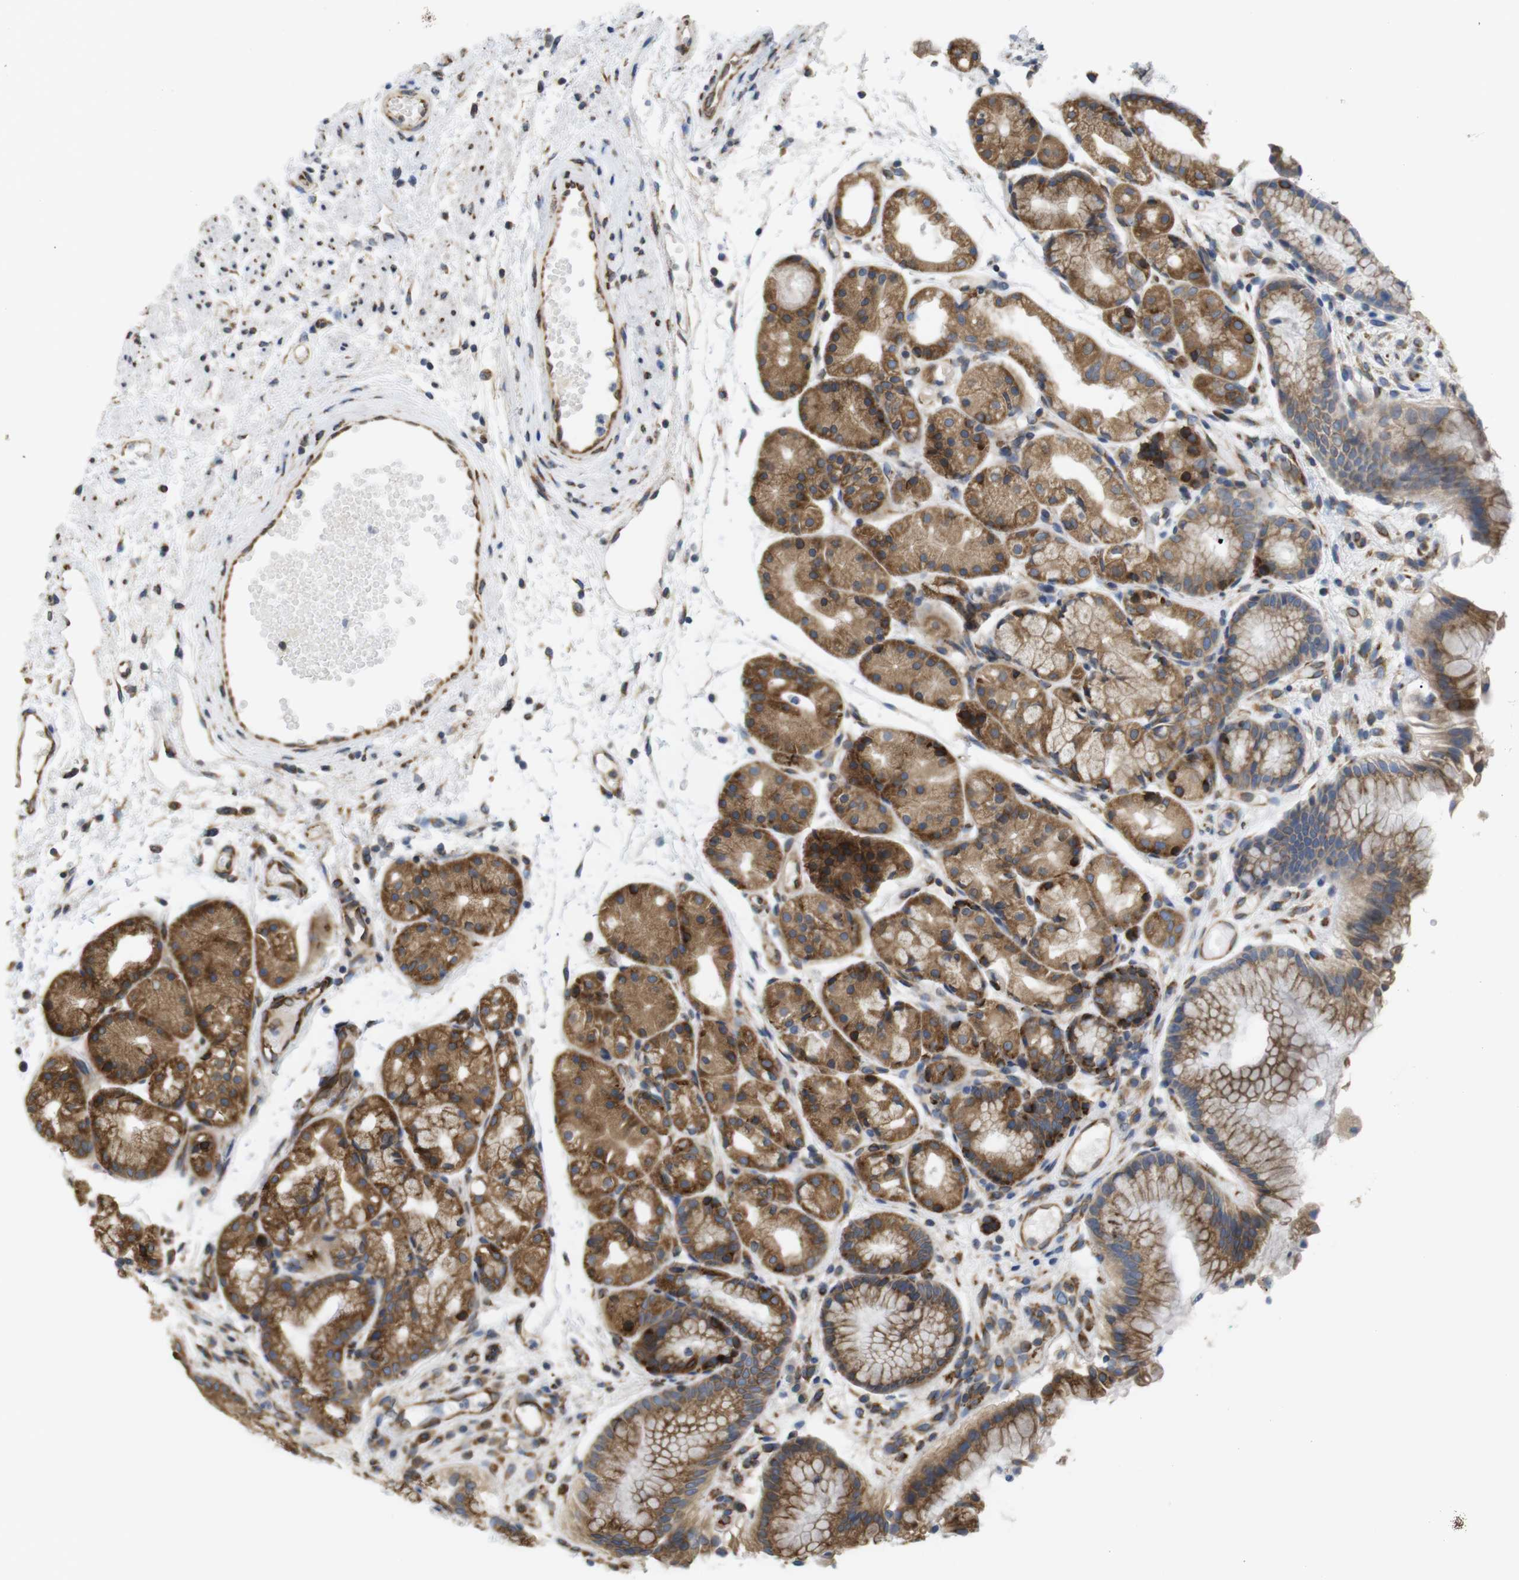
{"staining": {"intensity": "moderate", "quantity": ">75%", "location": "cytoplasmic/membranous"}, "tissue": "stomach", "cell_type": "Glandular cells", "image_type": "normal", "snomed": [{"axis": "morphology", "description": "Normal tissue, NOS"}, {"axis": "topography", "description": "Stomach, upper"}], "caption": "The photomicrograph displays staining of unremarkable stomach, revealing moderate cytoplasmic/membranous protein positivity (brown color) within glandular cells. (Stains: DAB in brown, nuclei in blue, Microscopy: brightfield microscopy at high magnification).", "gene": "PCNX2", "patient": {"sex": "male", "age": 72}}